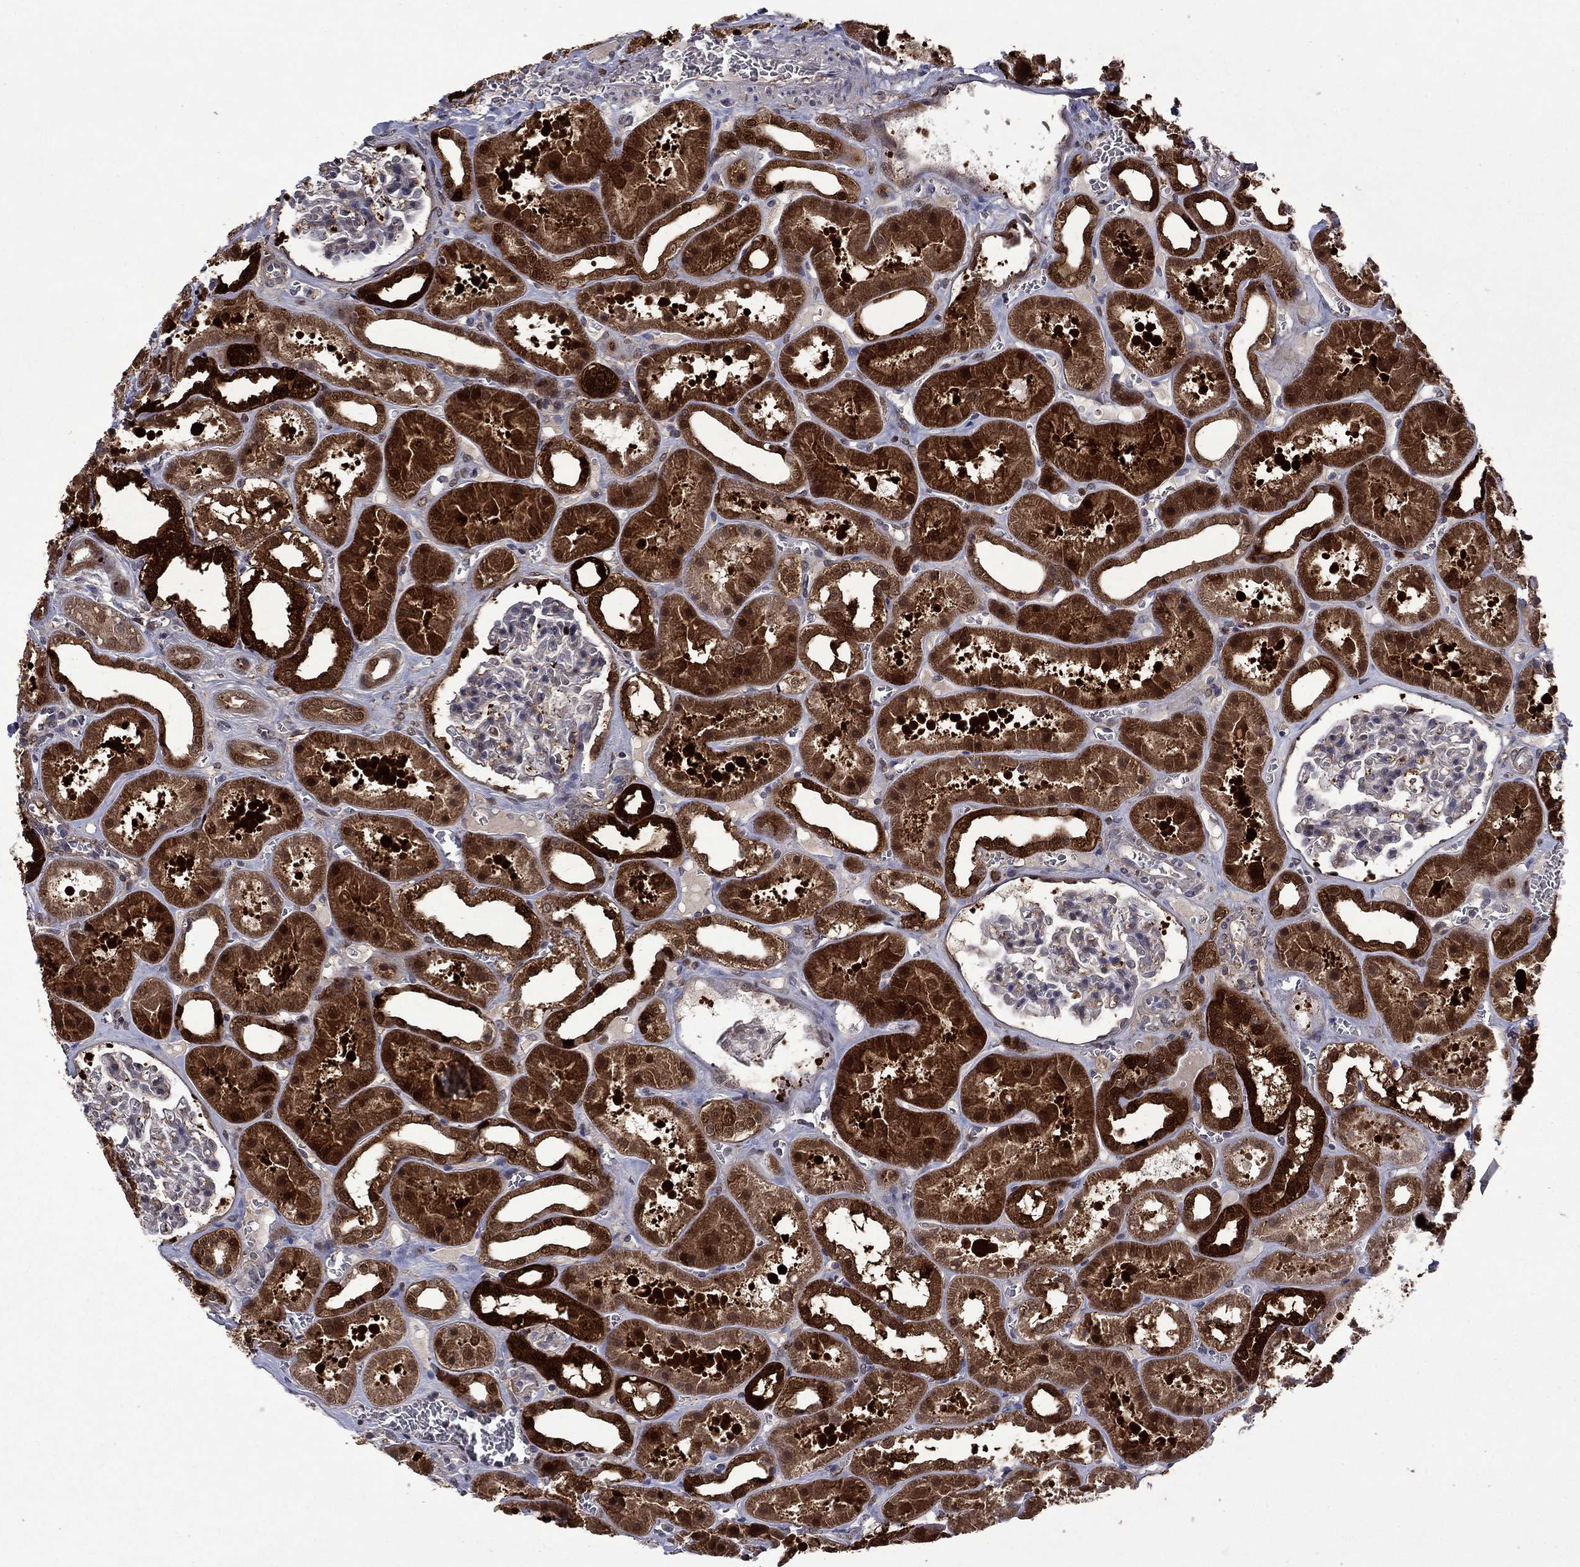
{"staining": {"intensity": "negative", "quantity": "none", "location": "none"}, "tissue": "kidney", "cell_type": "Cells in glomeruli", "image_type": "normal", "snomed": [{"axis": "morphology", "description": "Normal tissue, NOS"}, {"axis": "topography", "description": "Kidney"}], "caption": "High power microscopy micrograph of an immunohistochemistry (IHC) micrograph of unremarkable kidney, revealing no significant staining in cells in glomeruli. The staining is performed using DAB brown chromogen with nuclei counter-stained in using hematoxylin.", "gene": "CBR1", "patient": {"sex": "female", "age": 41}}